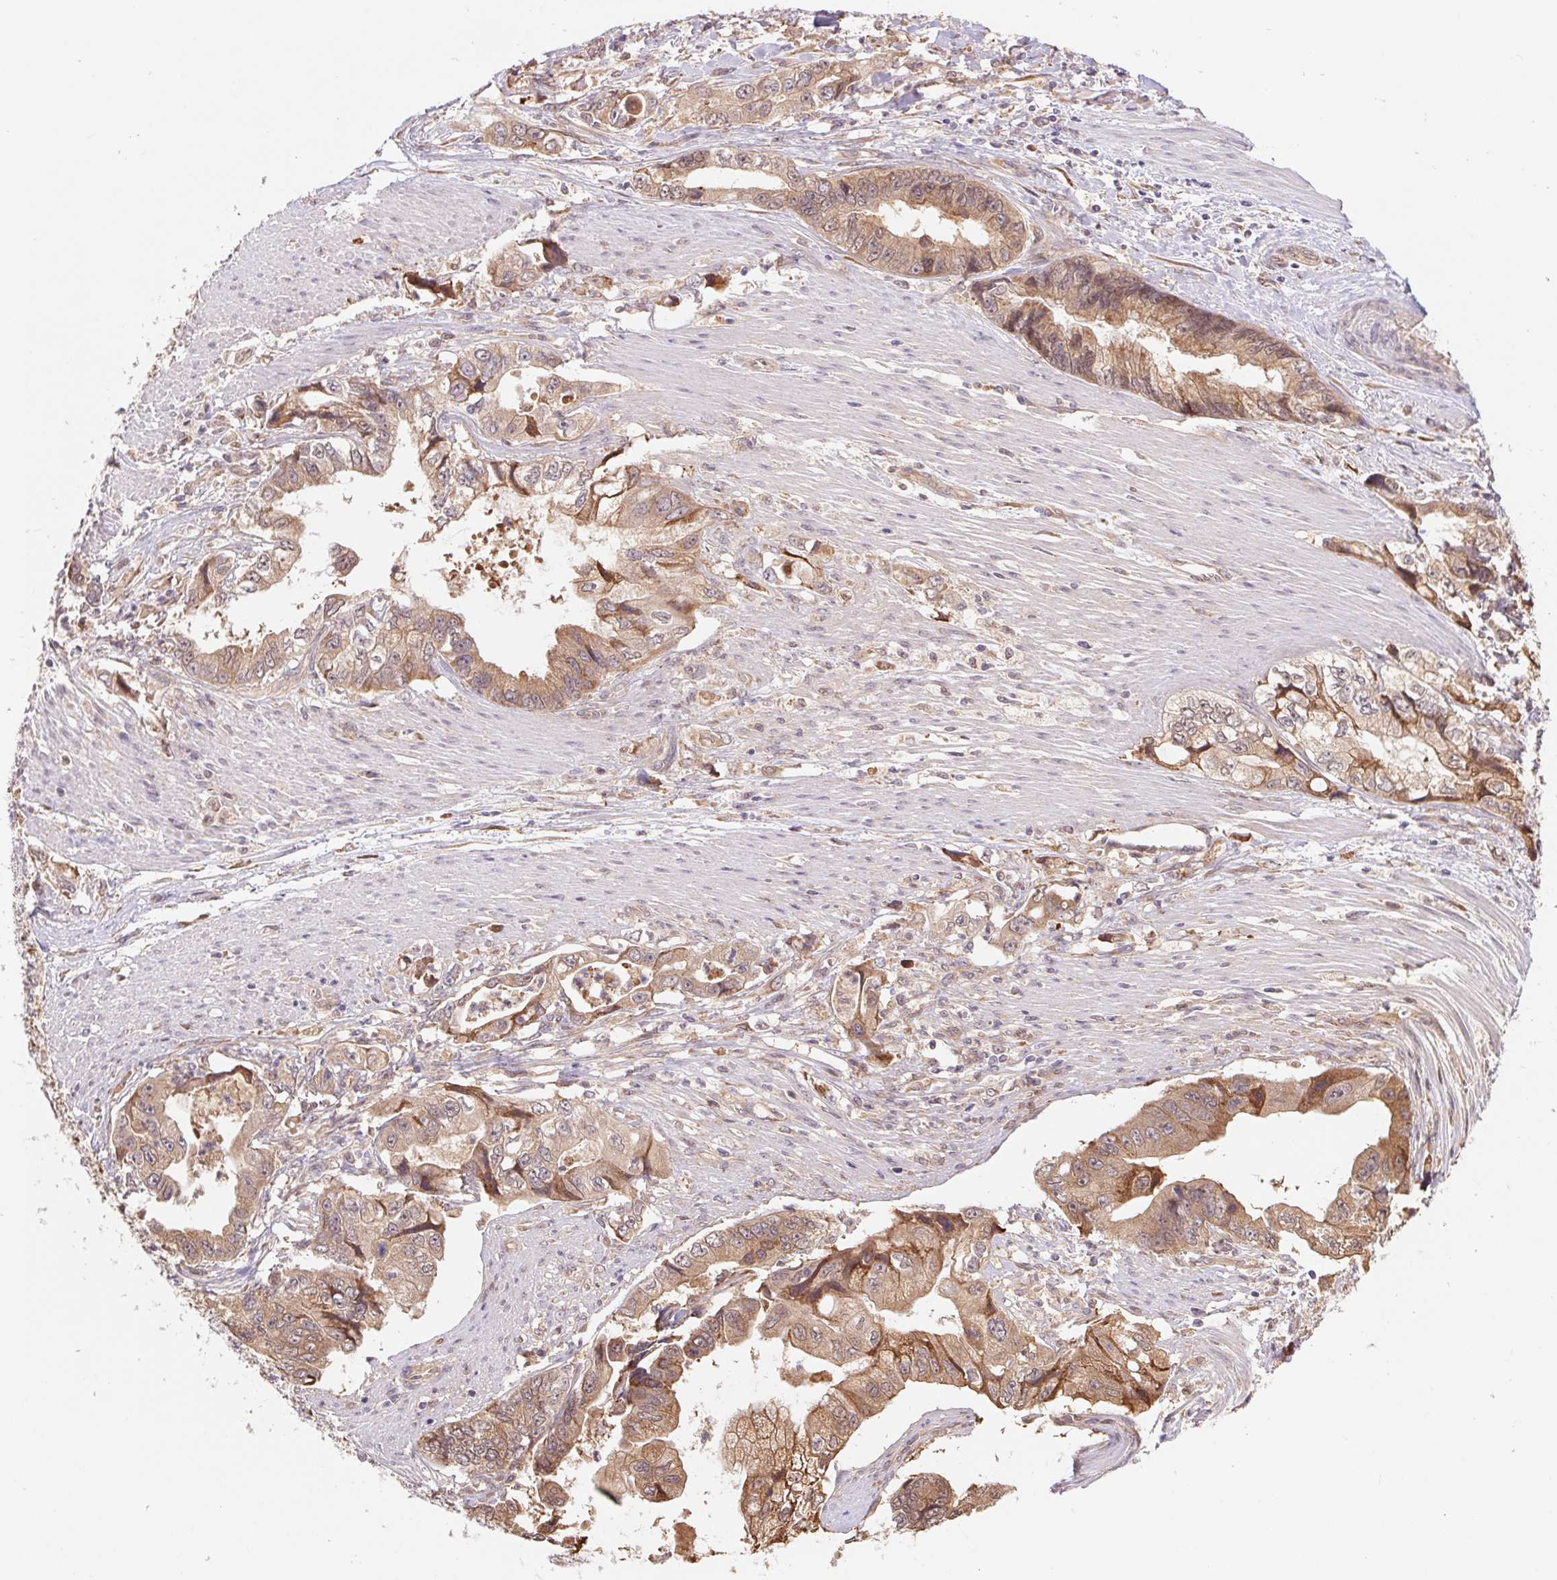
{"staining": {"intensity": "weak", "quantity": ">75%", "location": "cytoplasmic/membranous"}, "tissue": "stomach cancer", "cell_type": "Tumor cells", "image_type": "cancer", "snomed": [{"axis": "morphology", "description": "Adenocarcinoma, NOS"}, {"axis": "topography", "description": "Pancreas"}, {"axis": "topography", "description": "Stomach, upper"}], "caption": "This photomicrograph shows adenocarcinoma (stomach) stained with IHC to label a protein in brown. The cytoplasmic/membranous of tumor cells show weak positivity for the protein. Nuclei are counter-stained blue.", "gene": "RRM1", "patient": {"sex": "male", "age": 77}}